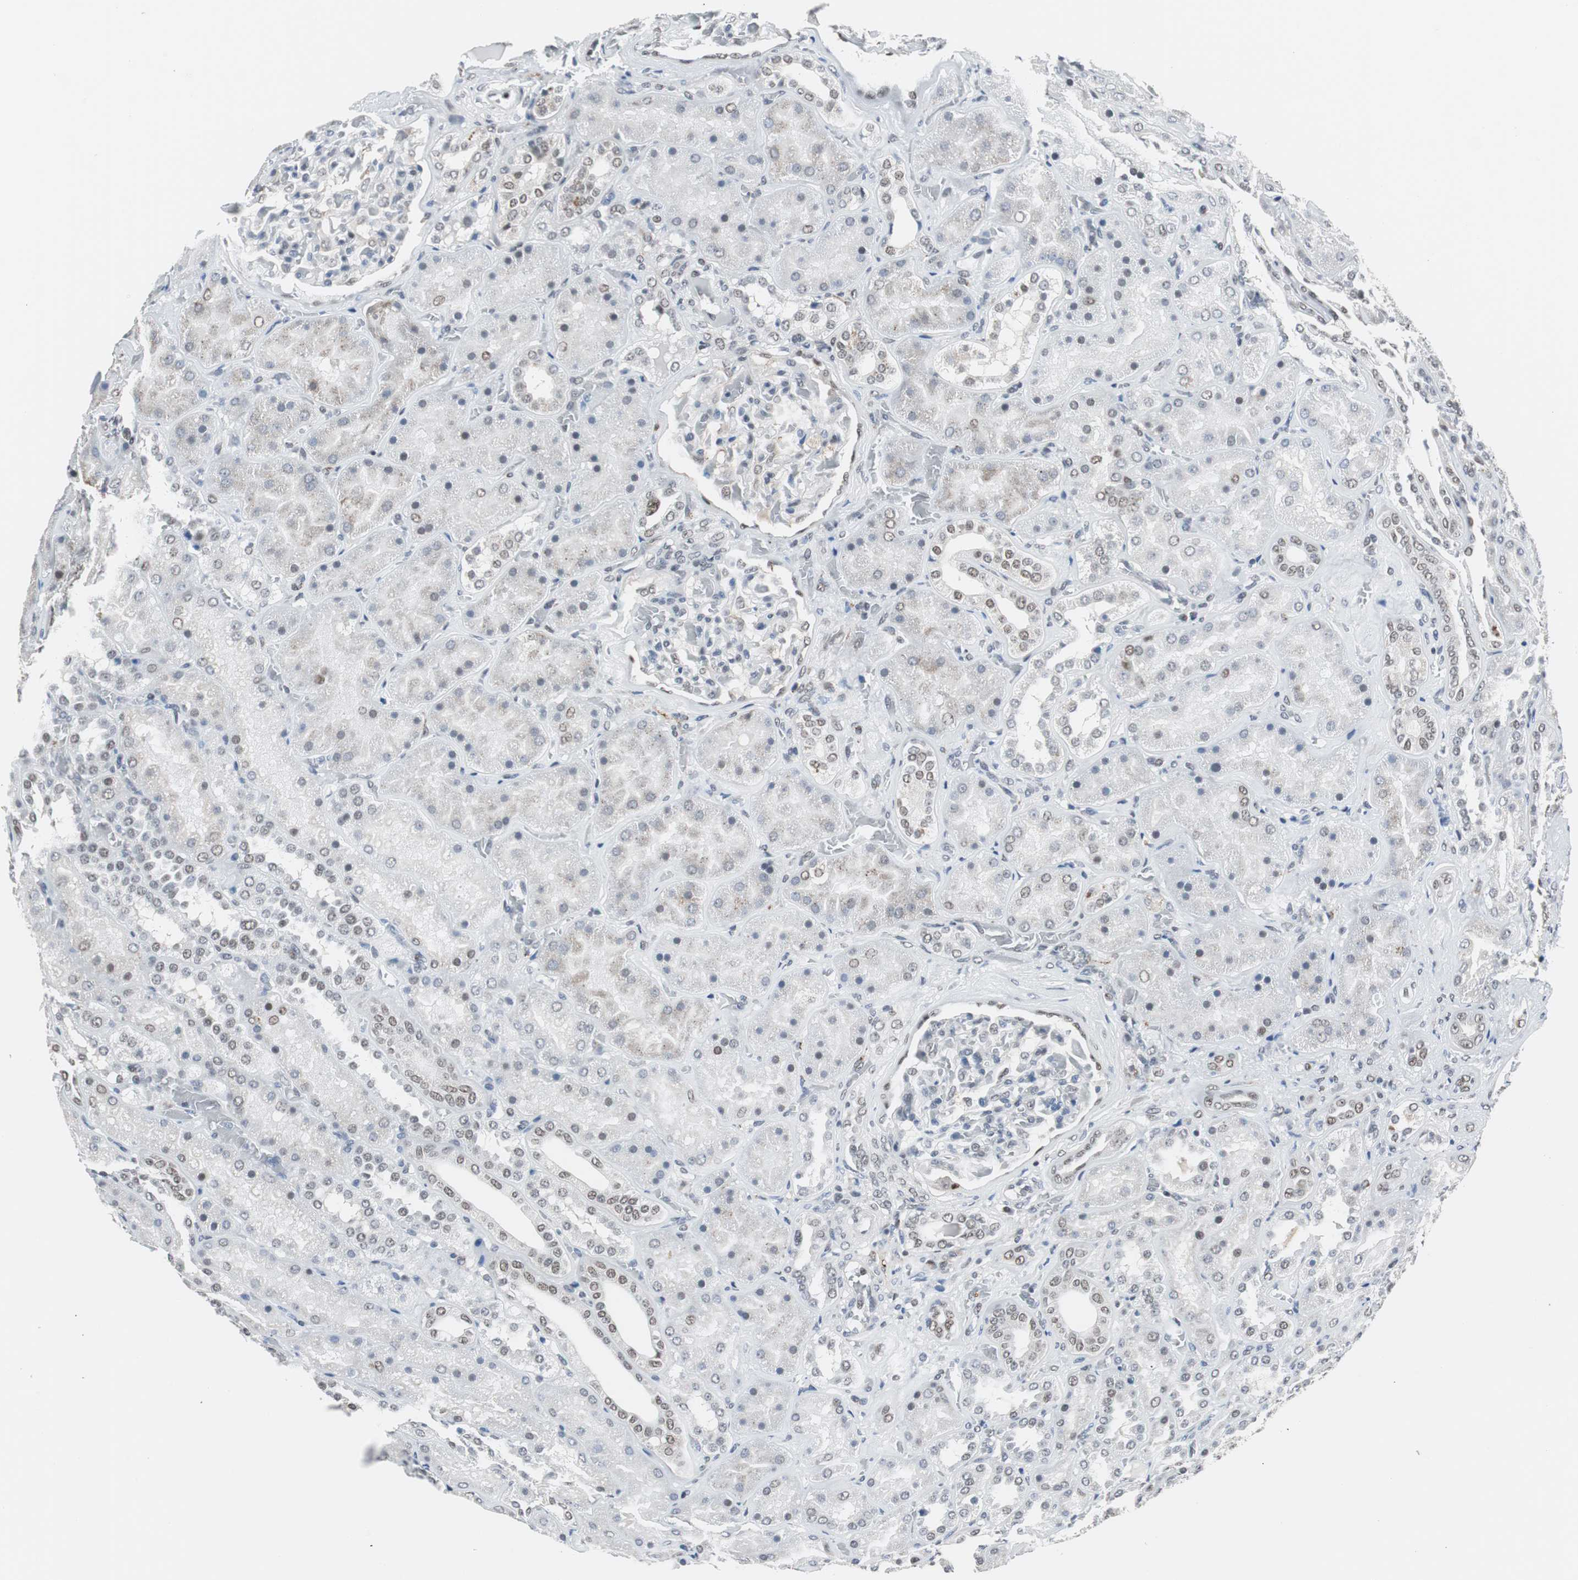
{"staining": {"intensity": "moderate", "quantity": "<25%", "location": "nuclear"}, "tissue": "kidney", "cell_type": "Cells in glomeruli", "image_type": "normal", "snomed": [{"axis": "morphology", "description": "Normal tissue, NOS"}, {"axis": "topography", "description": "Kidney"}], "caption": "High-magnification brightfield microscopy of unremarkable kidney stained with DAB (3,3'-diaminobenzidine) (brown) and counterstained with hematoxylin (blue). cells in glomeruli exhibit moderate nuclear expression is present in approximately<25% of cells.", "gene": "ZHX2", "patient": {"sex": "male", "age": 28}}